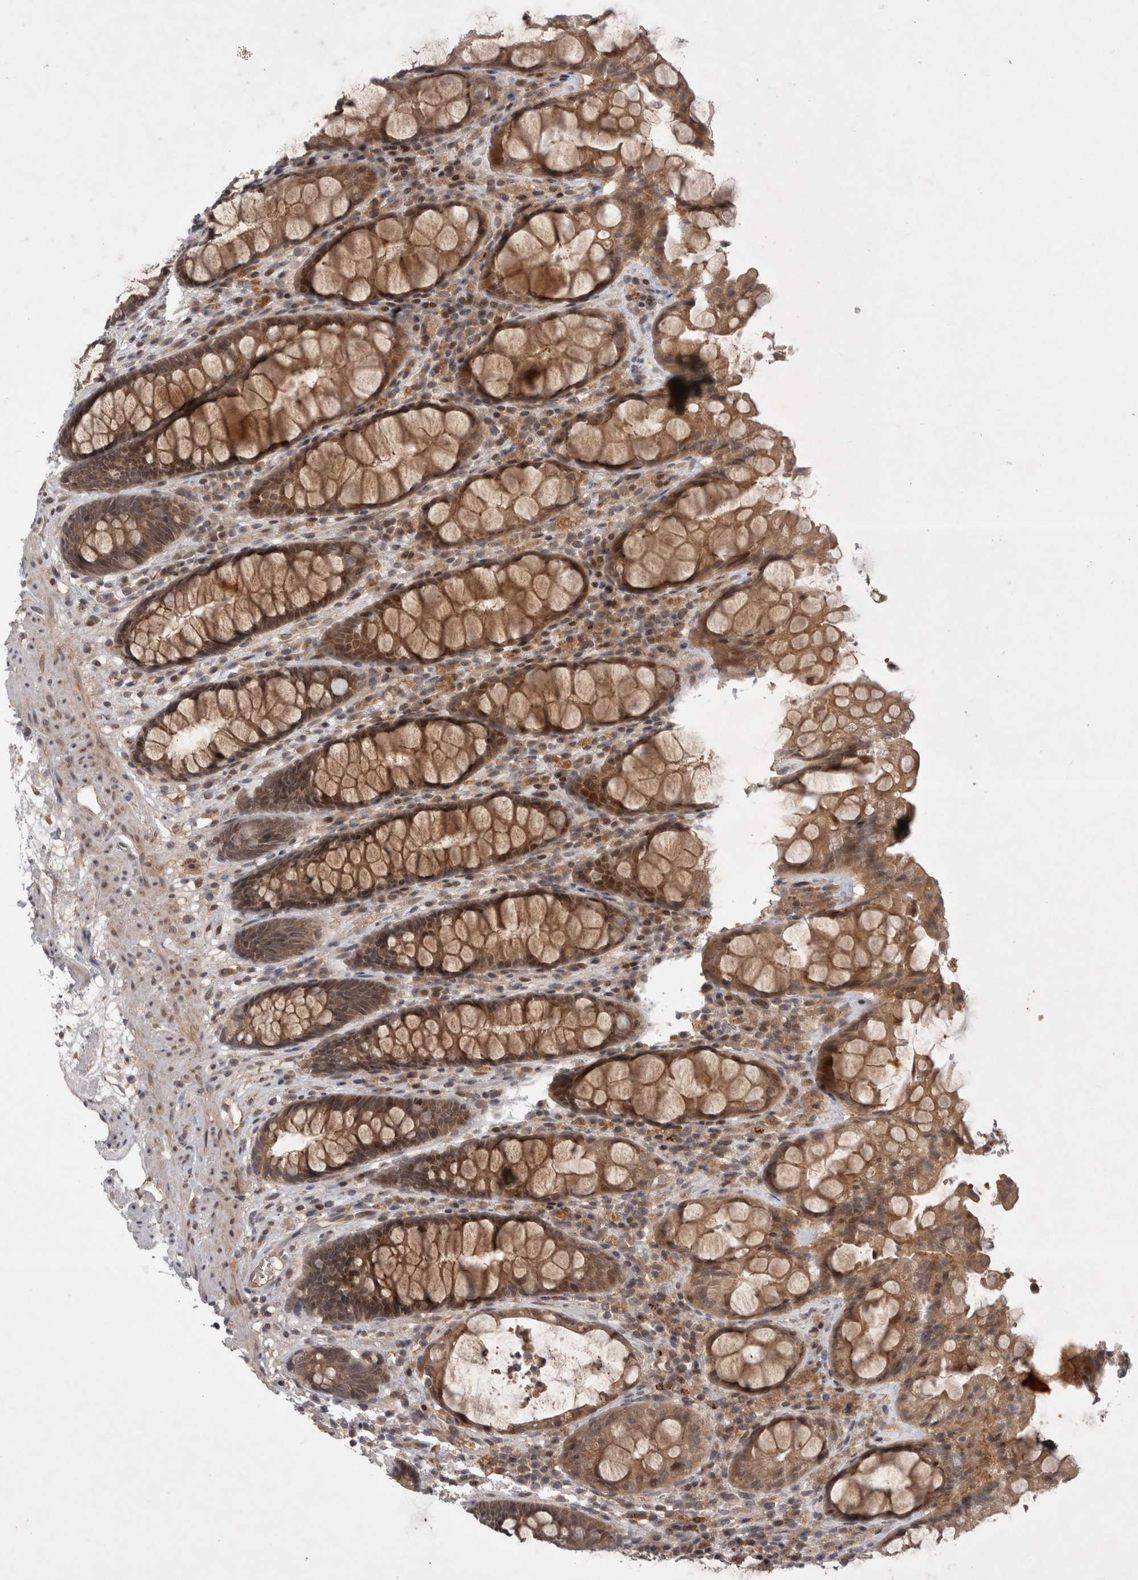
{"staining": {"intensity": "moderate", "quantity": ">75%", "location": "cytoplasmic/membranous,nuclear"}, "tissue": "rectum", "cell_type": "Glandular cells", "image_type": "normal", "snomed": [{"axis": "morphology", "description": "Normal tissue, NOS"}, {"axis": "topography", "description": "Rectum"}], "caption": "Protein staining exhibits moderate cytoplasmic/membranous,nuclear positivity in about >75% of glandular cells in normal rectum.", "gene": "PLEKHM1", "patient": {"sex": "male", "age": 64}}